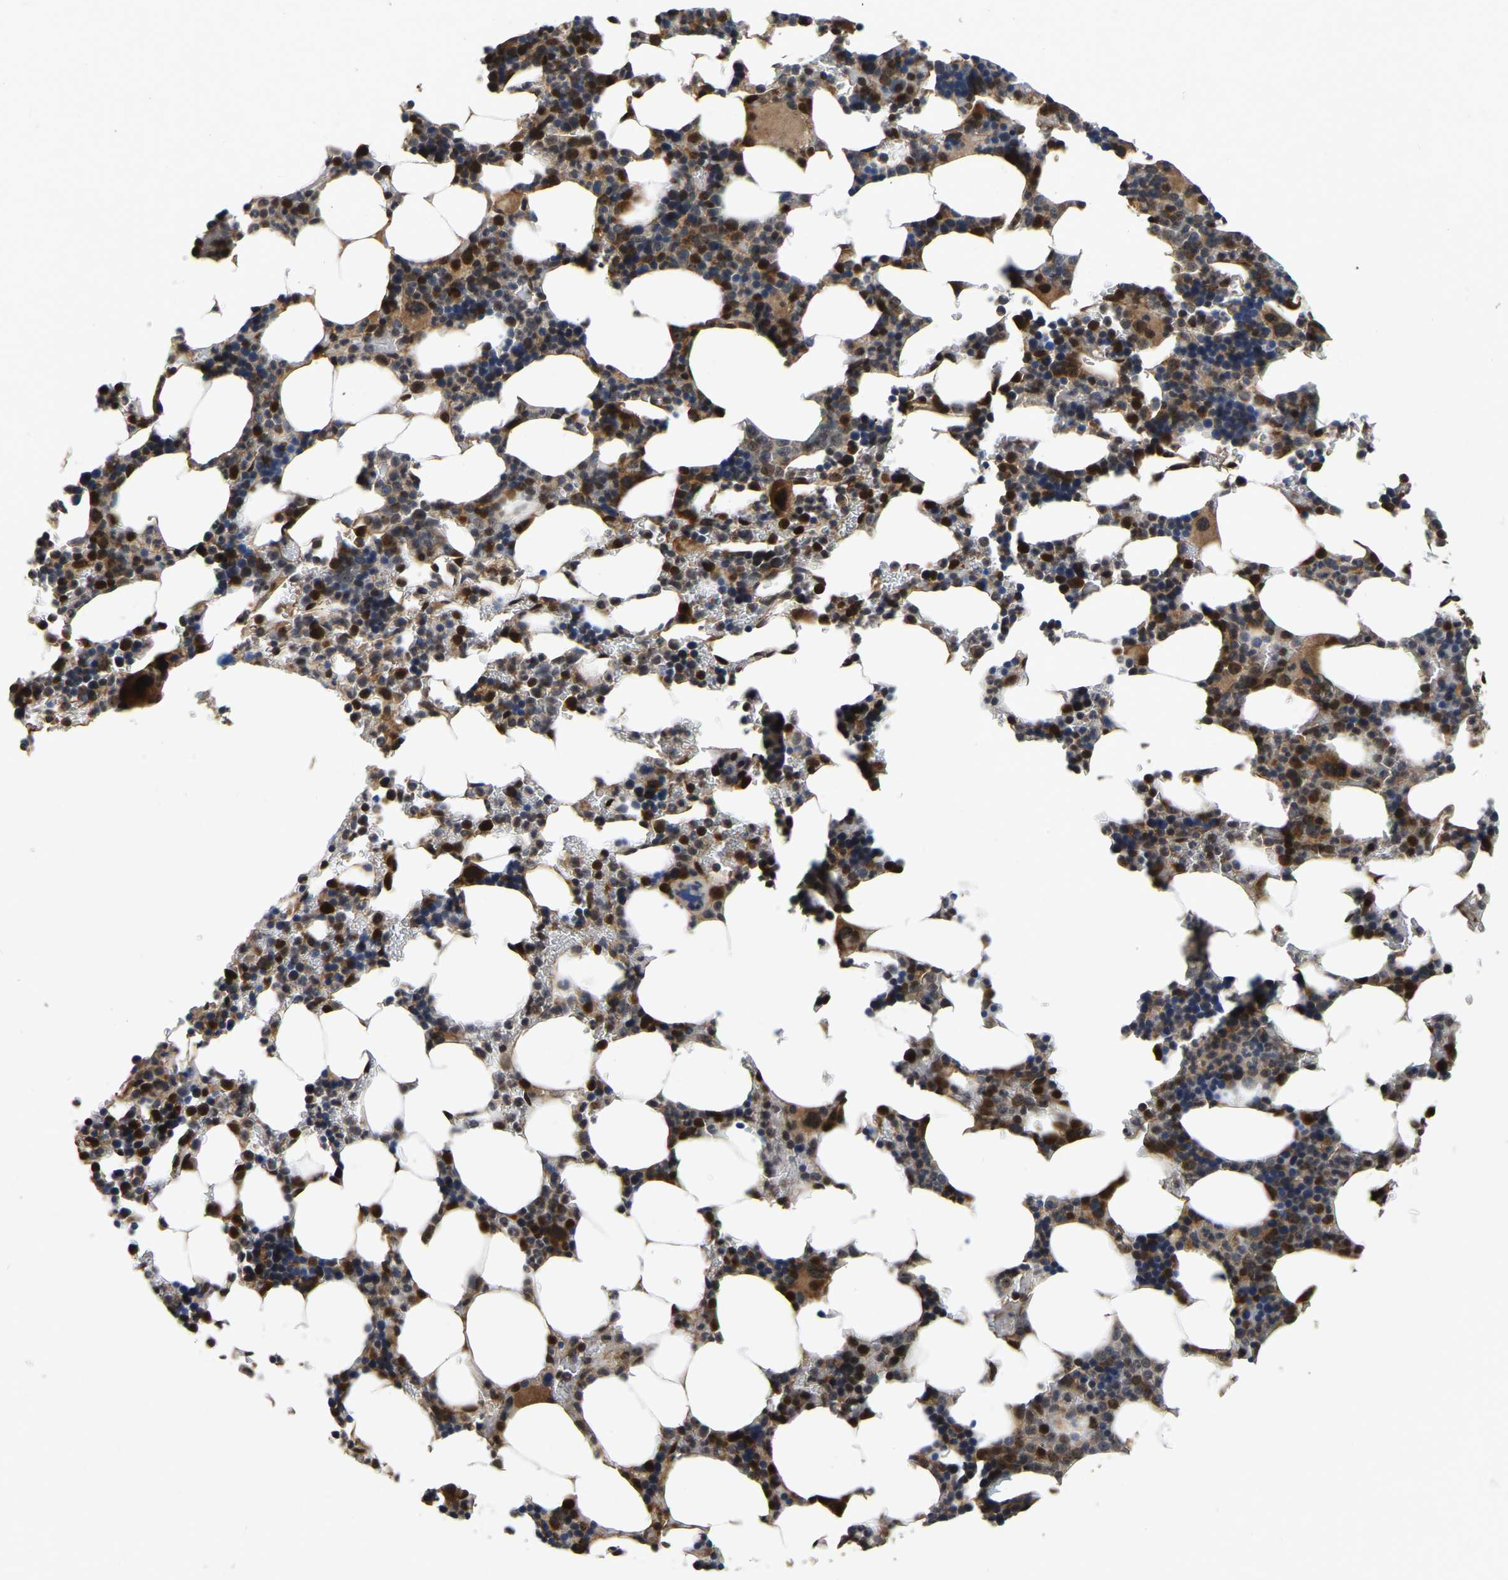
{"staining": {"intensity": "strong", "quantity": "25%-75%", "location": "cytoplasmic/membranous,nuclear"}, "tissue": "bone marrow", "cell_type": "Hematopoietic cells", "image_type": "normal", "snomed": [{"axis": "morphology", "description": "Normal tissue, NOS"}, {"axis": "topography", "description": "Bone marrow"}], "caption": "Protein analysis of normal bone marrow shows strong cytoplasmic/membranous,nuclear staining in approximately 25%-75% of hematopoietic cells. The protein is shown in brown color, while the nuclei are stained blue.", "gene": "CIAO1", "patient": {"sex": "female", "age": 81}}